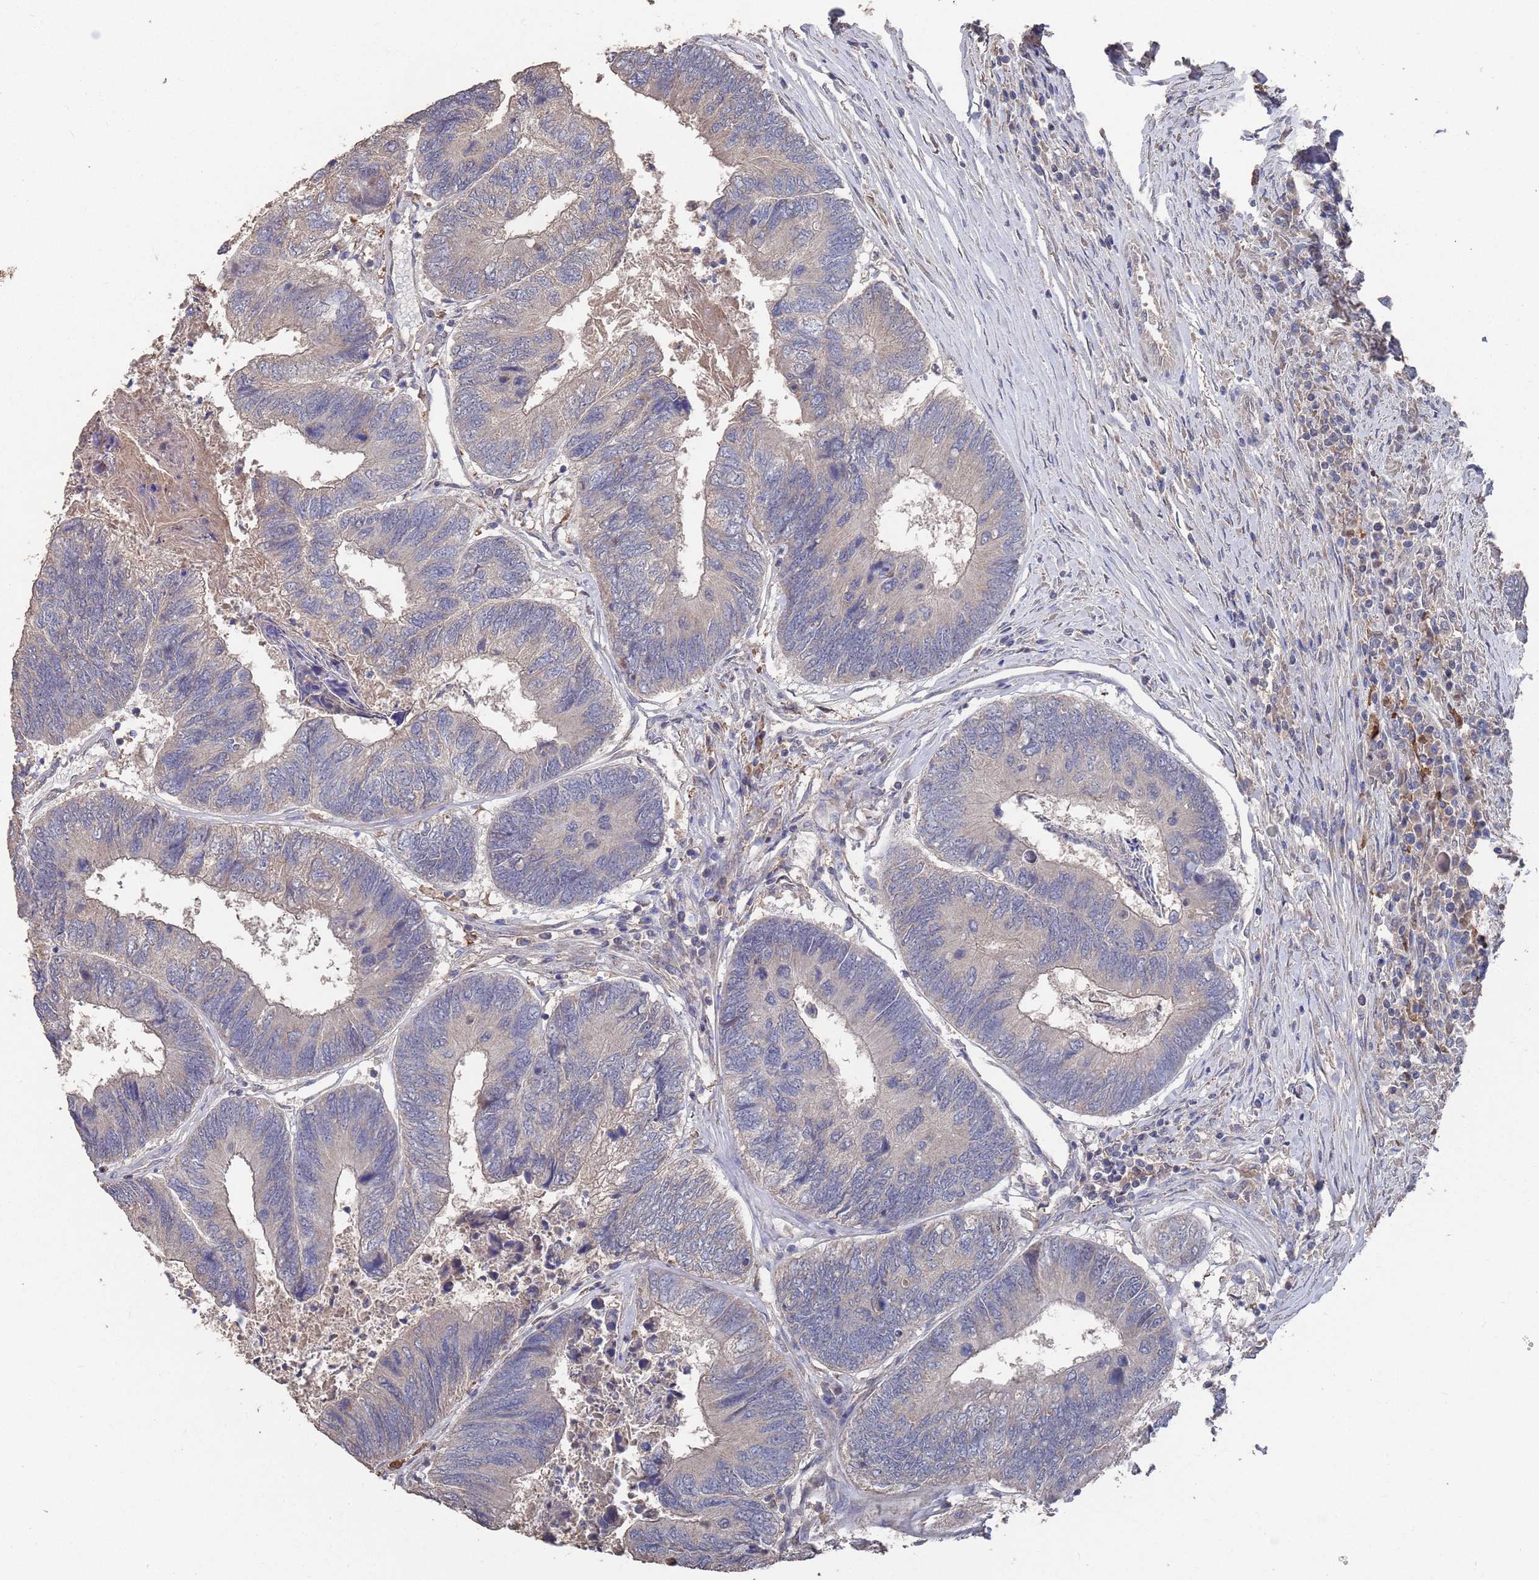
{"staining": {"intensity": "negative", "quantity": "none", "location": "none"}, "tissue": "colorectal cancer", "cell_type": "Tumor cells", "image_type": "cancer", "snomed": [{"axis": "morphology", "description": "Adenocarcinoma, NOS"}, {"axis": "topography", "description": "Colon"}], "caption": "Human colorectal cancer (adenocarcinoma) stained for a protein using immunohistochemistry (IHC) shows no expression in tumor cells.", "gene": "BTBD18", "patient": {"sex": "female", "age": 67}}